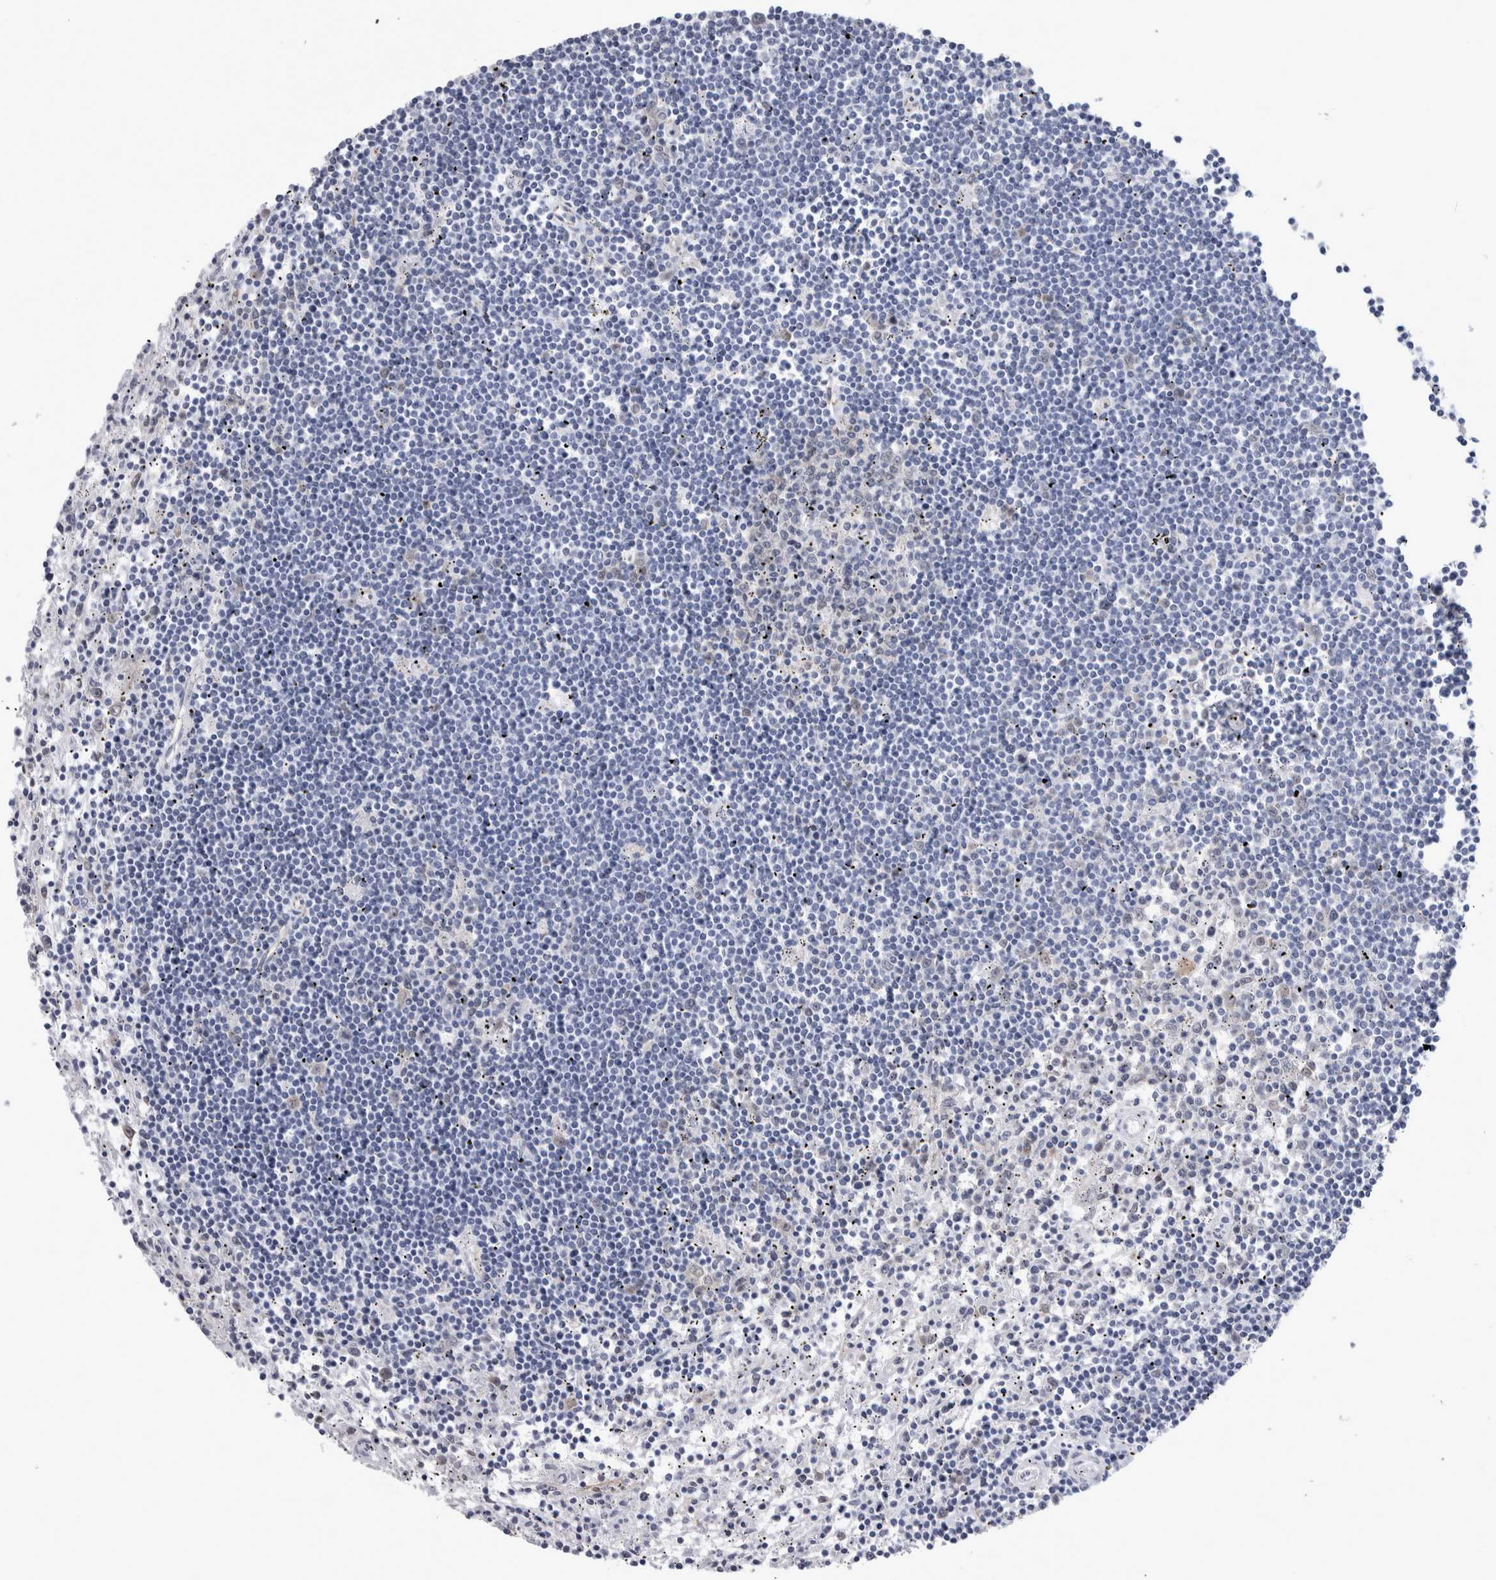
{"staining": {"intensity": "negative", "quantity": "none", "location": "none"}, "tissue": "lymphoma", "cell_type": "Tumor cells", "image_type": "cancer", "snomed": [{"axis": "morphology", "description": "Malignant lymphoma, non-Hodgkin's type, Low grade"}, {"axis": "topography", "description": "Spleen"}], "caption": "Lymphoma stained for a protein using immunohistochemistry demonstrates no positivity tumor cells.", "gene": "ACOT7", "patient": {"sex": "male", "age": 76}}